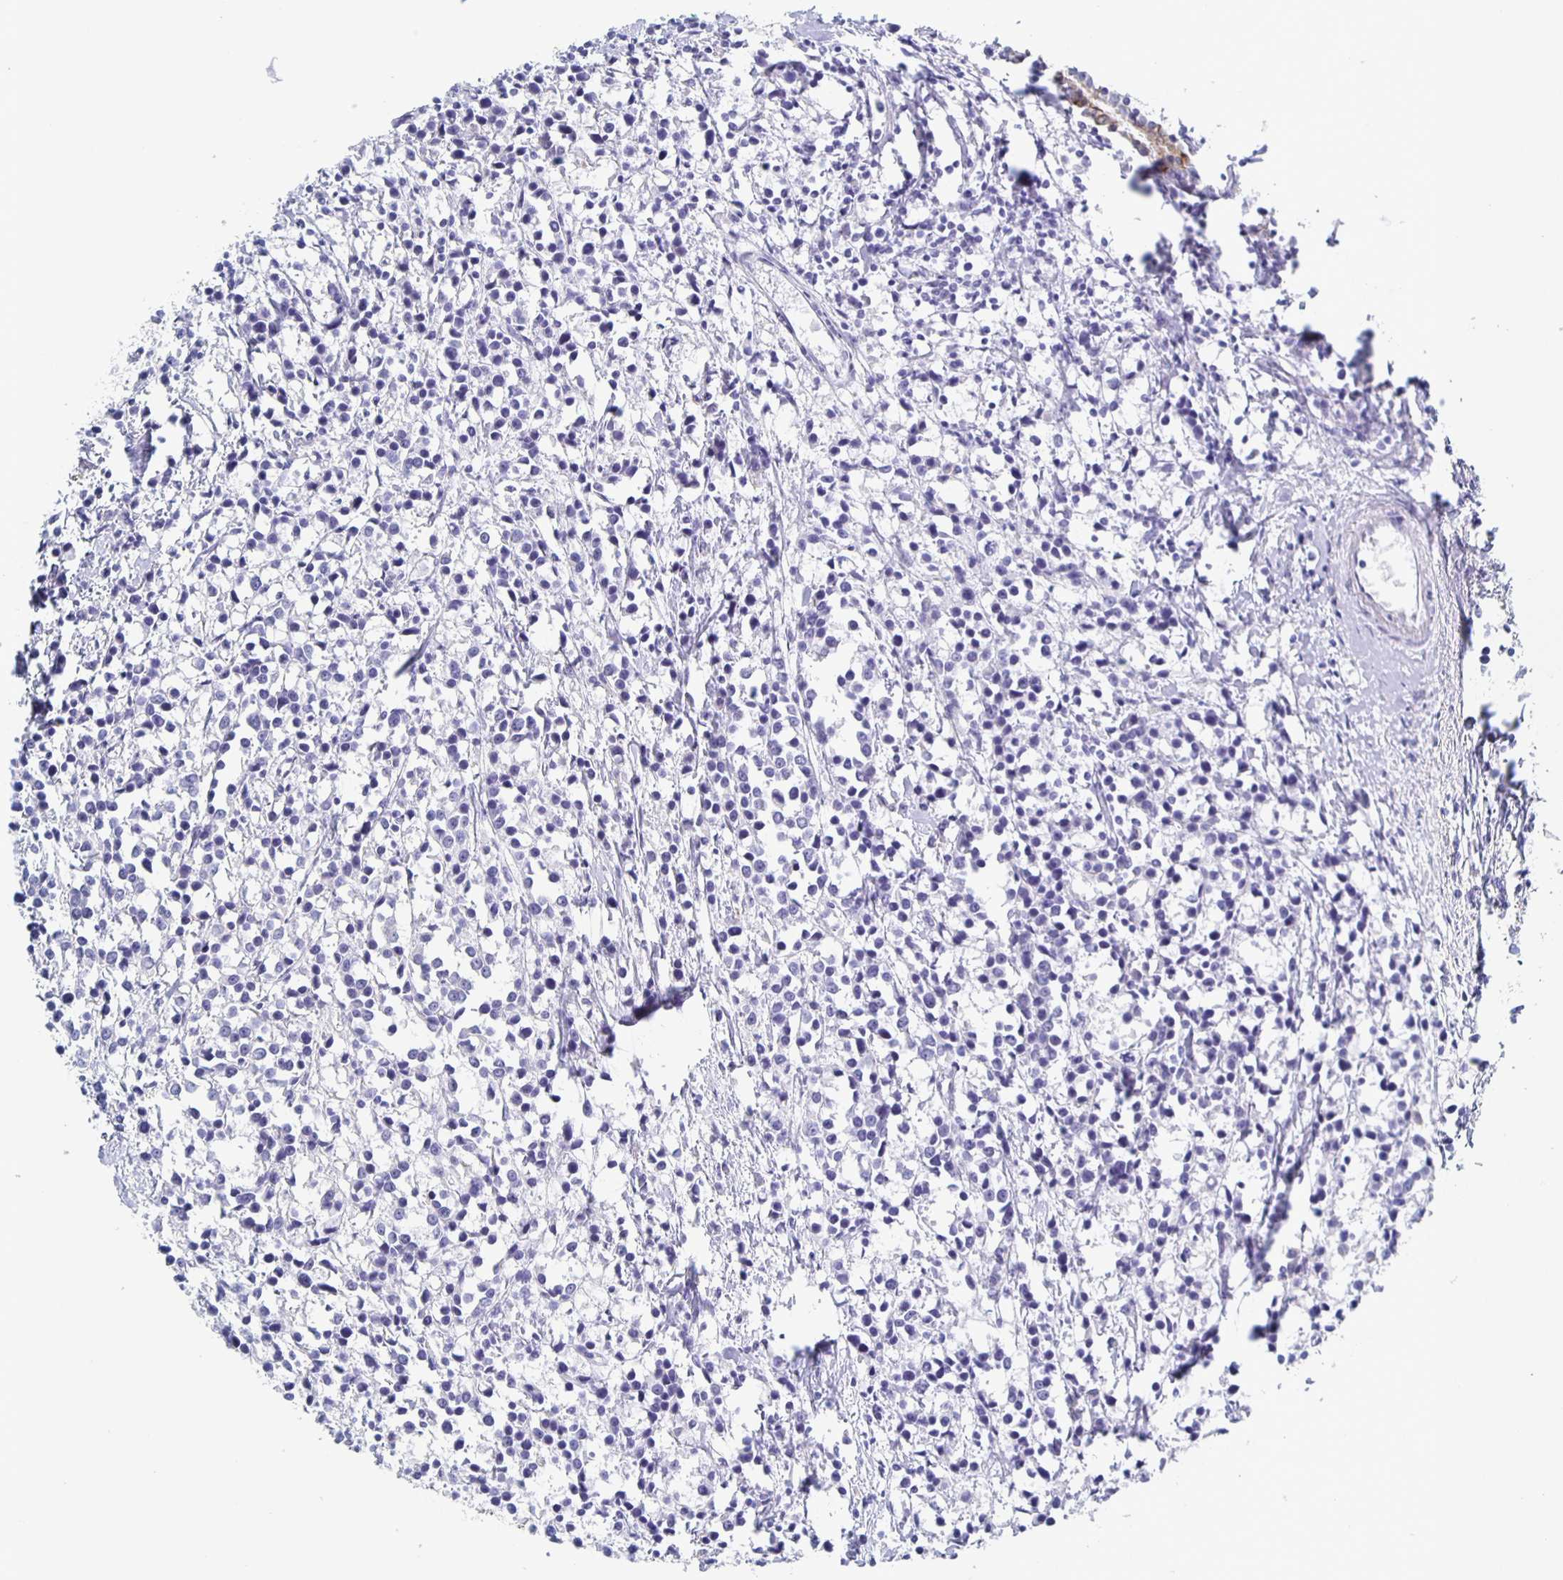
{"staining": {"intensity": "negative", "quantity": "none", "location": "none"}, "tissue": "breast cancer", "cell_type": "Tumor cells", "image_type": "cancer", "snomed": [{"axis": "morphology", "description": "Duct carcinoma"}, {"axis": "topography", "description": "Breast"}], "caption": "Immunohistochemistry of human intraductal carcinoma (breast) exhibits no expression in tumor cells.", "gene": "CCDC17", "patient": {"sex": "female", "age": 80}}